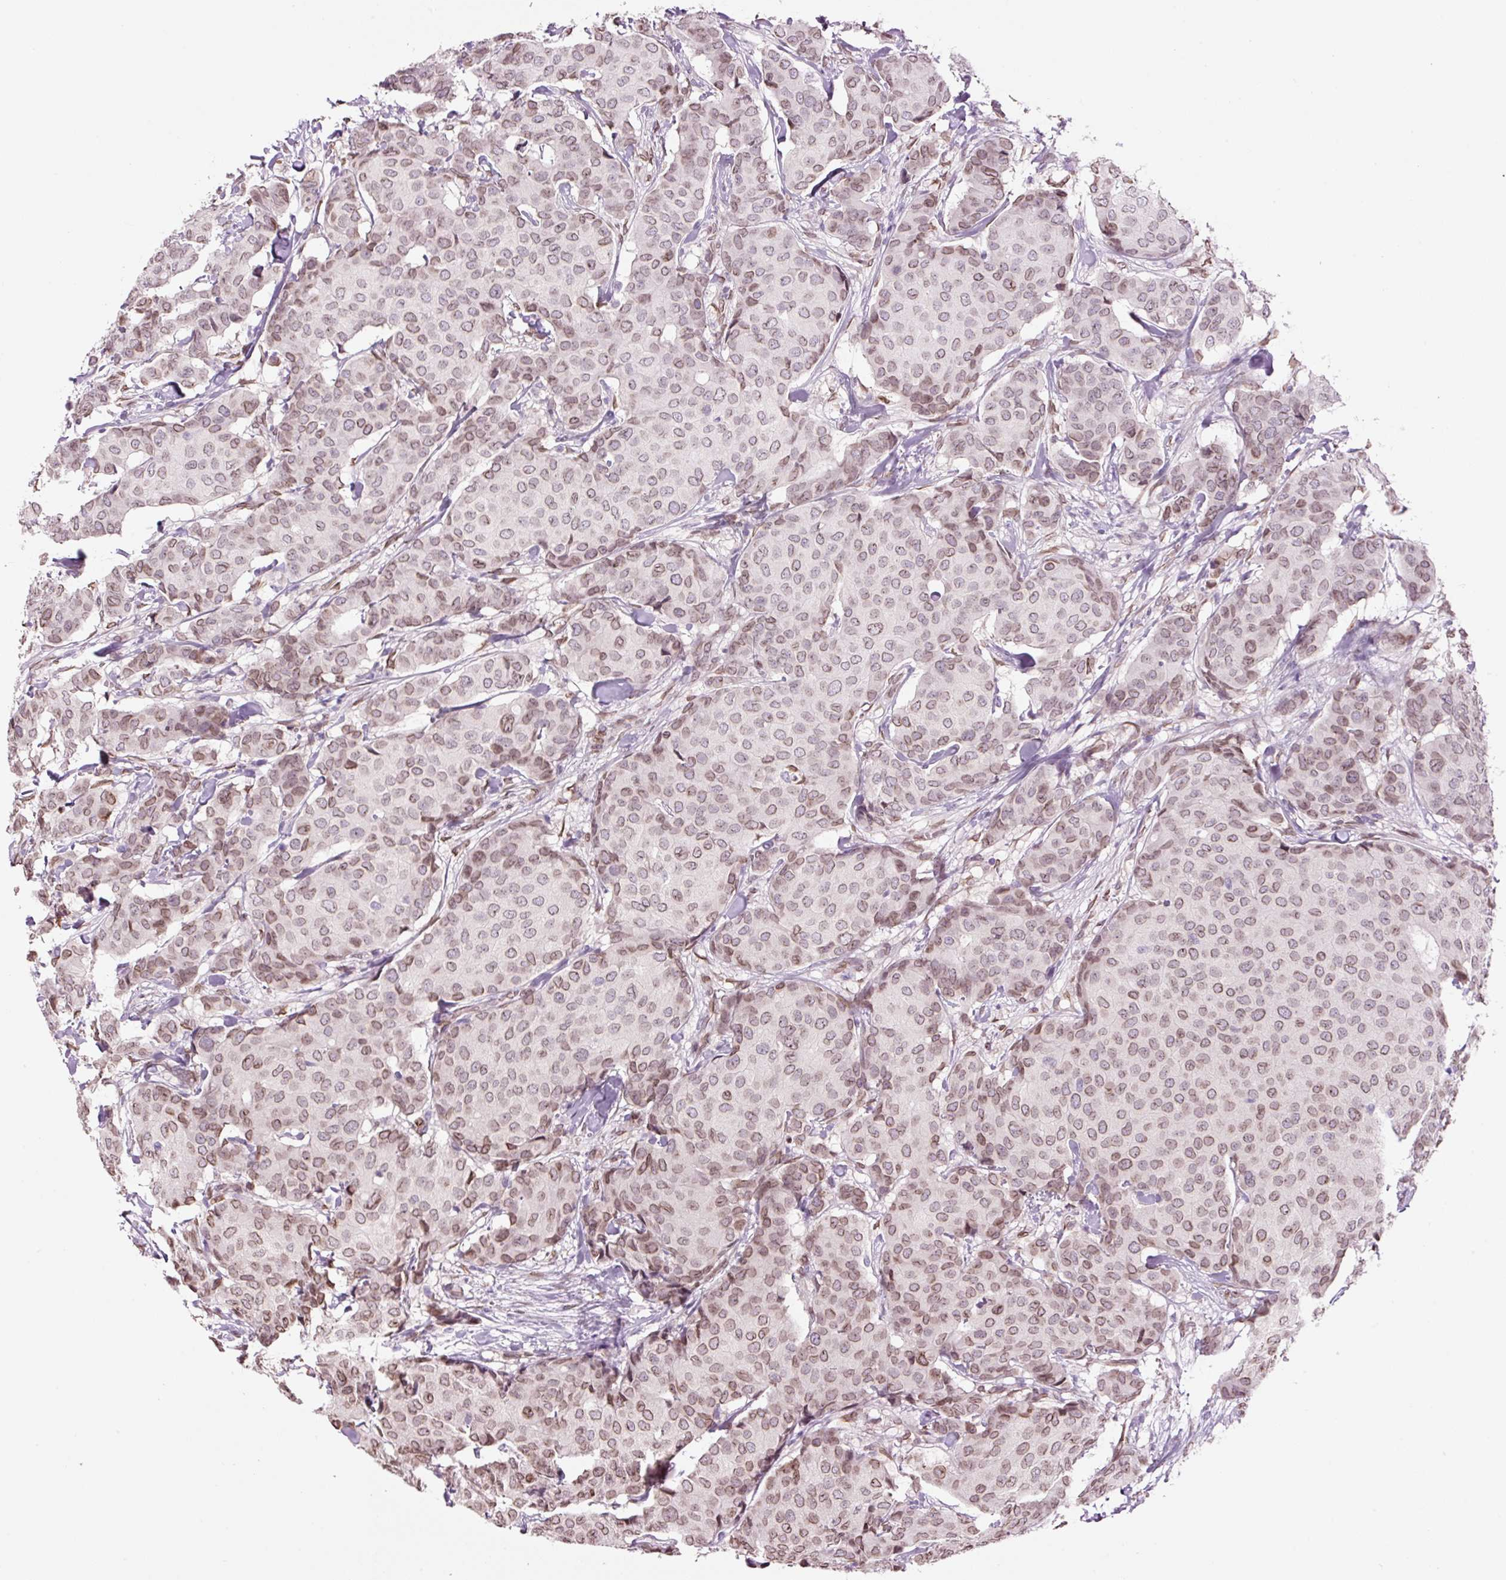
{"staining": {"intensity": "moderate", "quantity": ">75%", "location": "cytoplasmic/membranous,nuclear"}, "tissue": "breast cancer", "cell_type": "Tumor cells", "image_type": "cancer", "snomed": [{"axis": "morphology", "description": "Duct carcinoma"}, {"axis": "topography", "description": "Breast"}], "caption": "Breast cancer (intraductal carcinoma) was stained to show a protein in brown. There is medium levels of moderate cytoplasmic/membranous and nuclear staining in approximately >75% of tumor cells.", "gene": "ZNF224", "patient": {"sex": "female", "age": 75}}